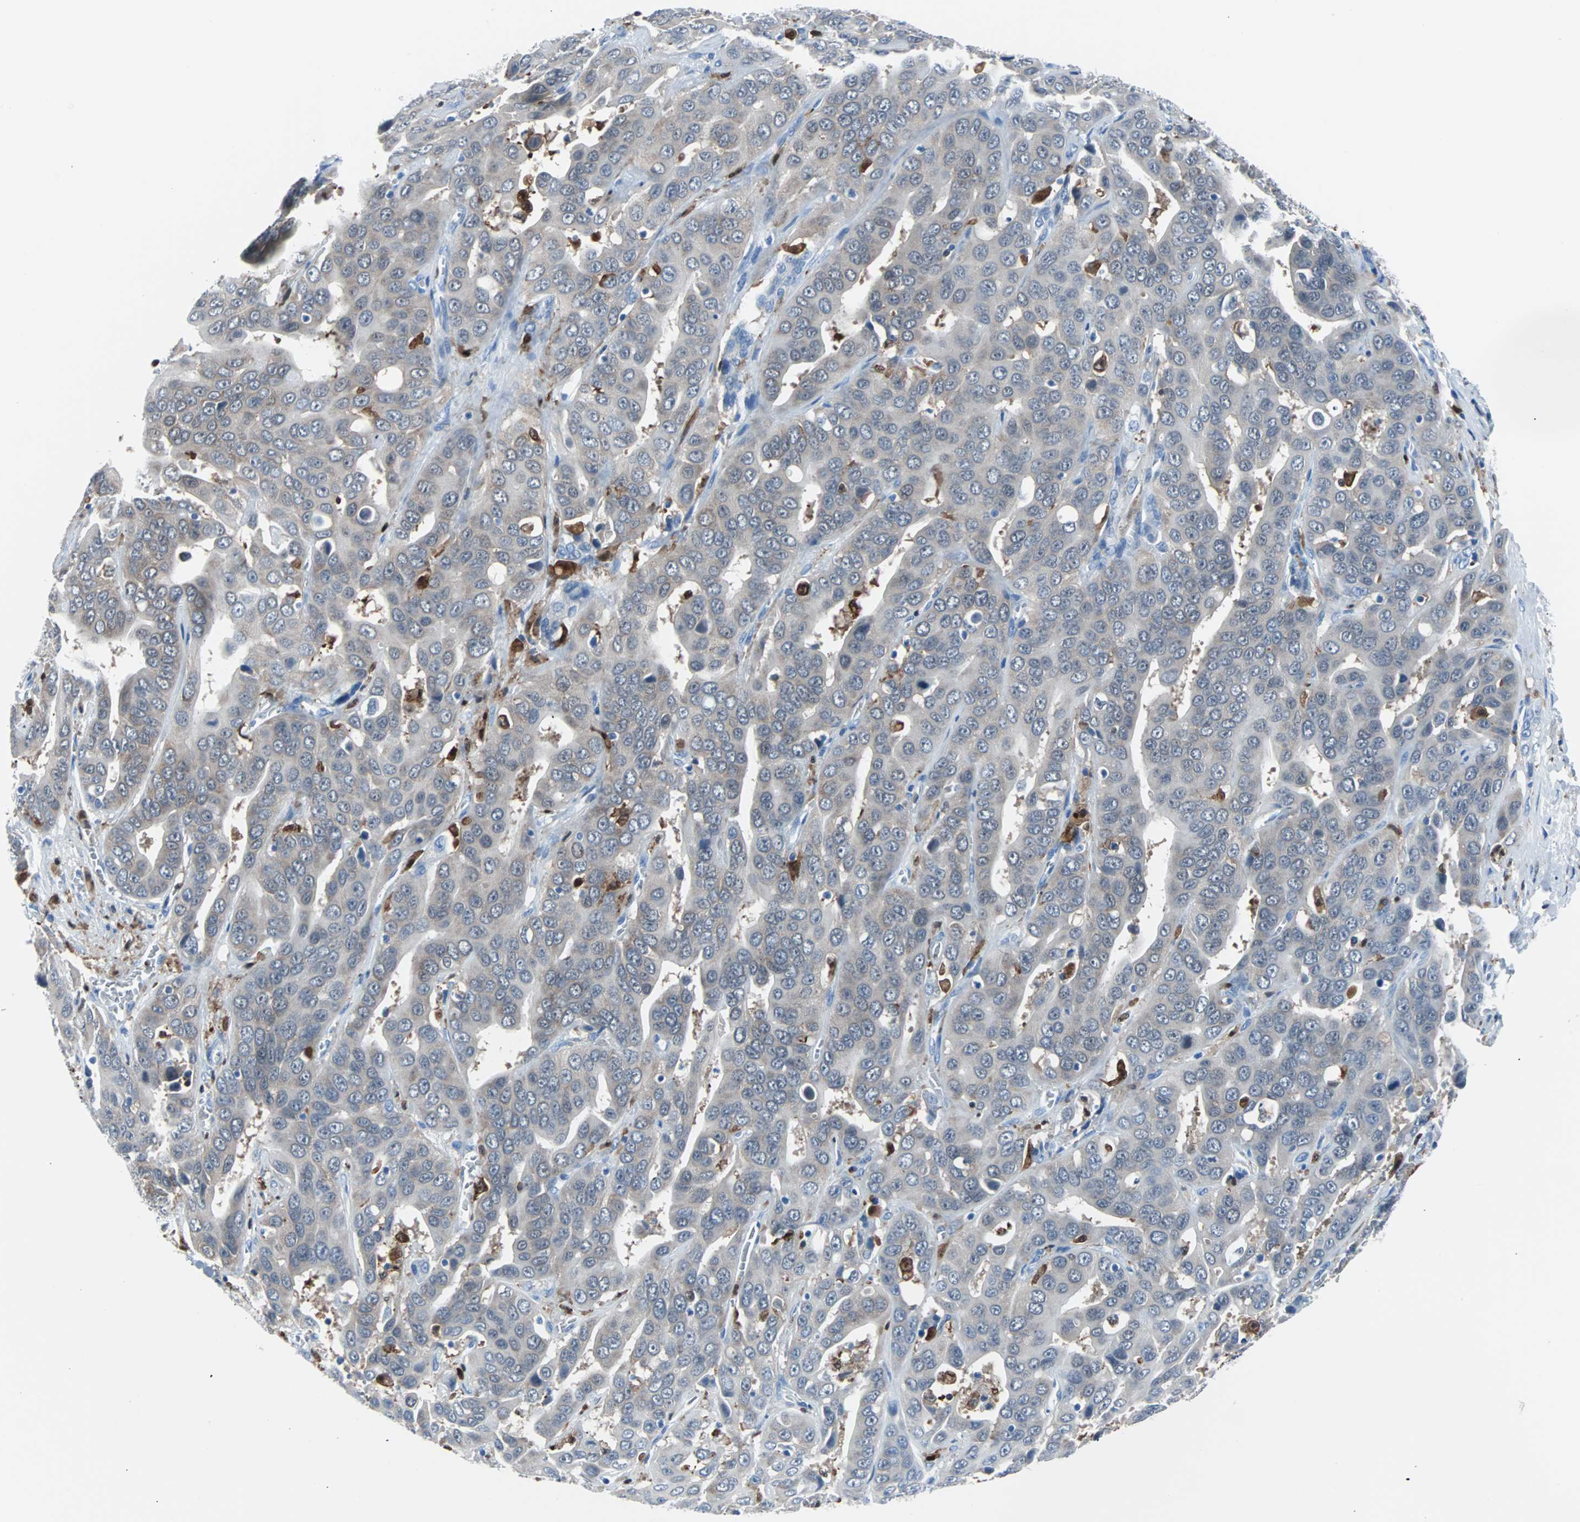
{"staining": {"intensity": "weak", "quantity": ">75%", "location": "cytoplasmic/membranous"}, "tissue": "liver cancer", "cell_type": "Tumor cells", "image_type": "cancer", "snomed": [{"axis": "morphology", "description": "Cholangiocarcinoma"}, {"axis": "topography", "description": "Liver"}], "caption": "Human liver cholangiocarcinoma stained for a protein (brown) demonstrates weak cytoplasmic/membranous positive positivity in approximately >75% of tumor cells.", "gene": "SYK", "patient": {"sex": "female", "age": 52}}